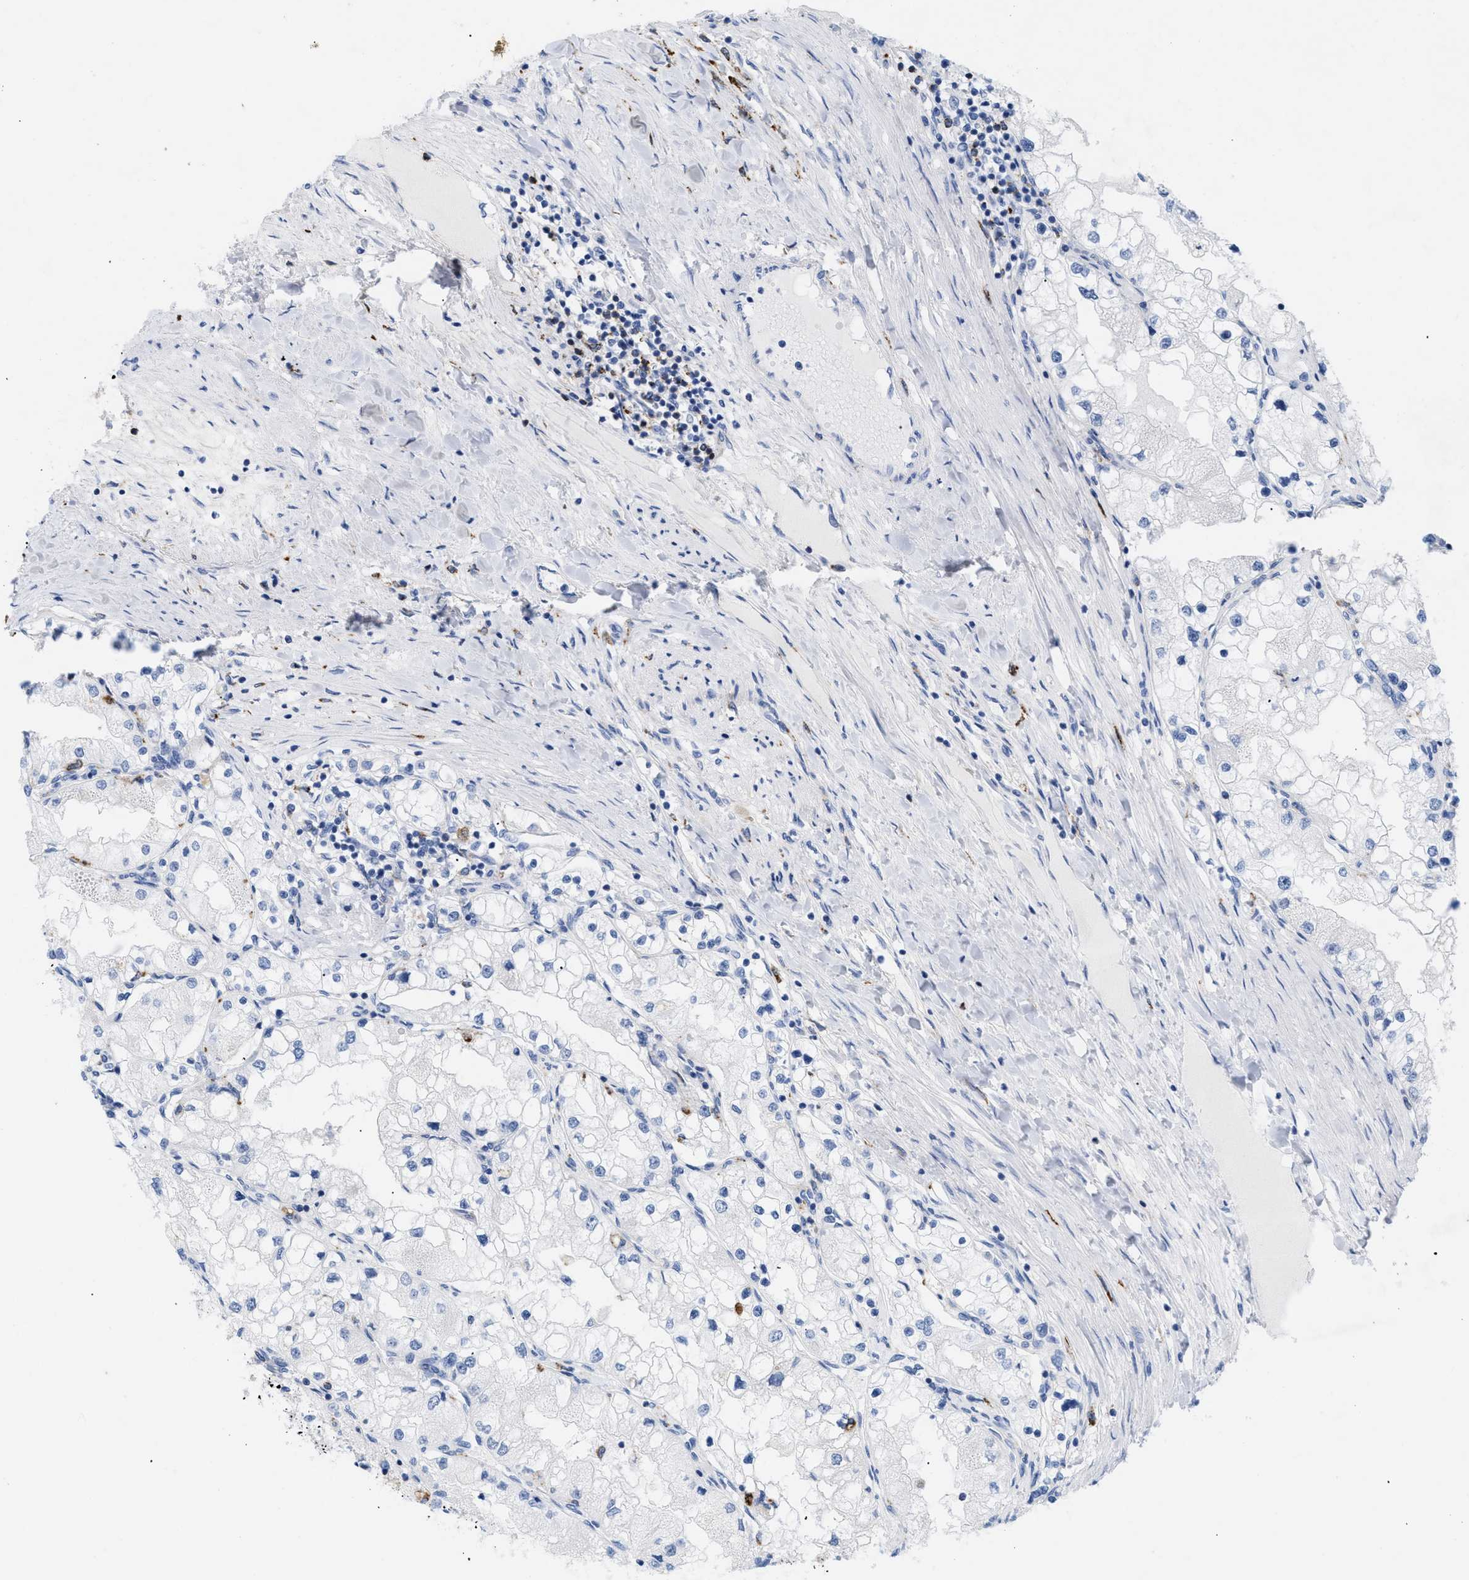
{"staining": {"intensity": "negative", "quantity": "none", "location": "none"}, "tissue": "renal cancer", "cell_type": "Tumor cells", "image_type": "cancer", "snomed": [{"axis": "morphology", "description": "Adenocarcinoma, NOS"}, {"axis": "topography", "description": "Kidney"}], "caption": "This histopathology image is of renal cancer stained with immunohistochemistry (IHC) to label a protein in brown with the nuclei are counter-stained blue. There is no expression in tumor cells.", "gene": "DRAM2", "patient": {"sex": "male", "age": 68}}